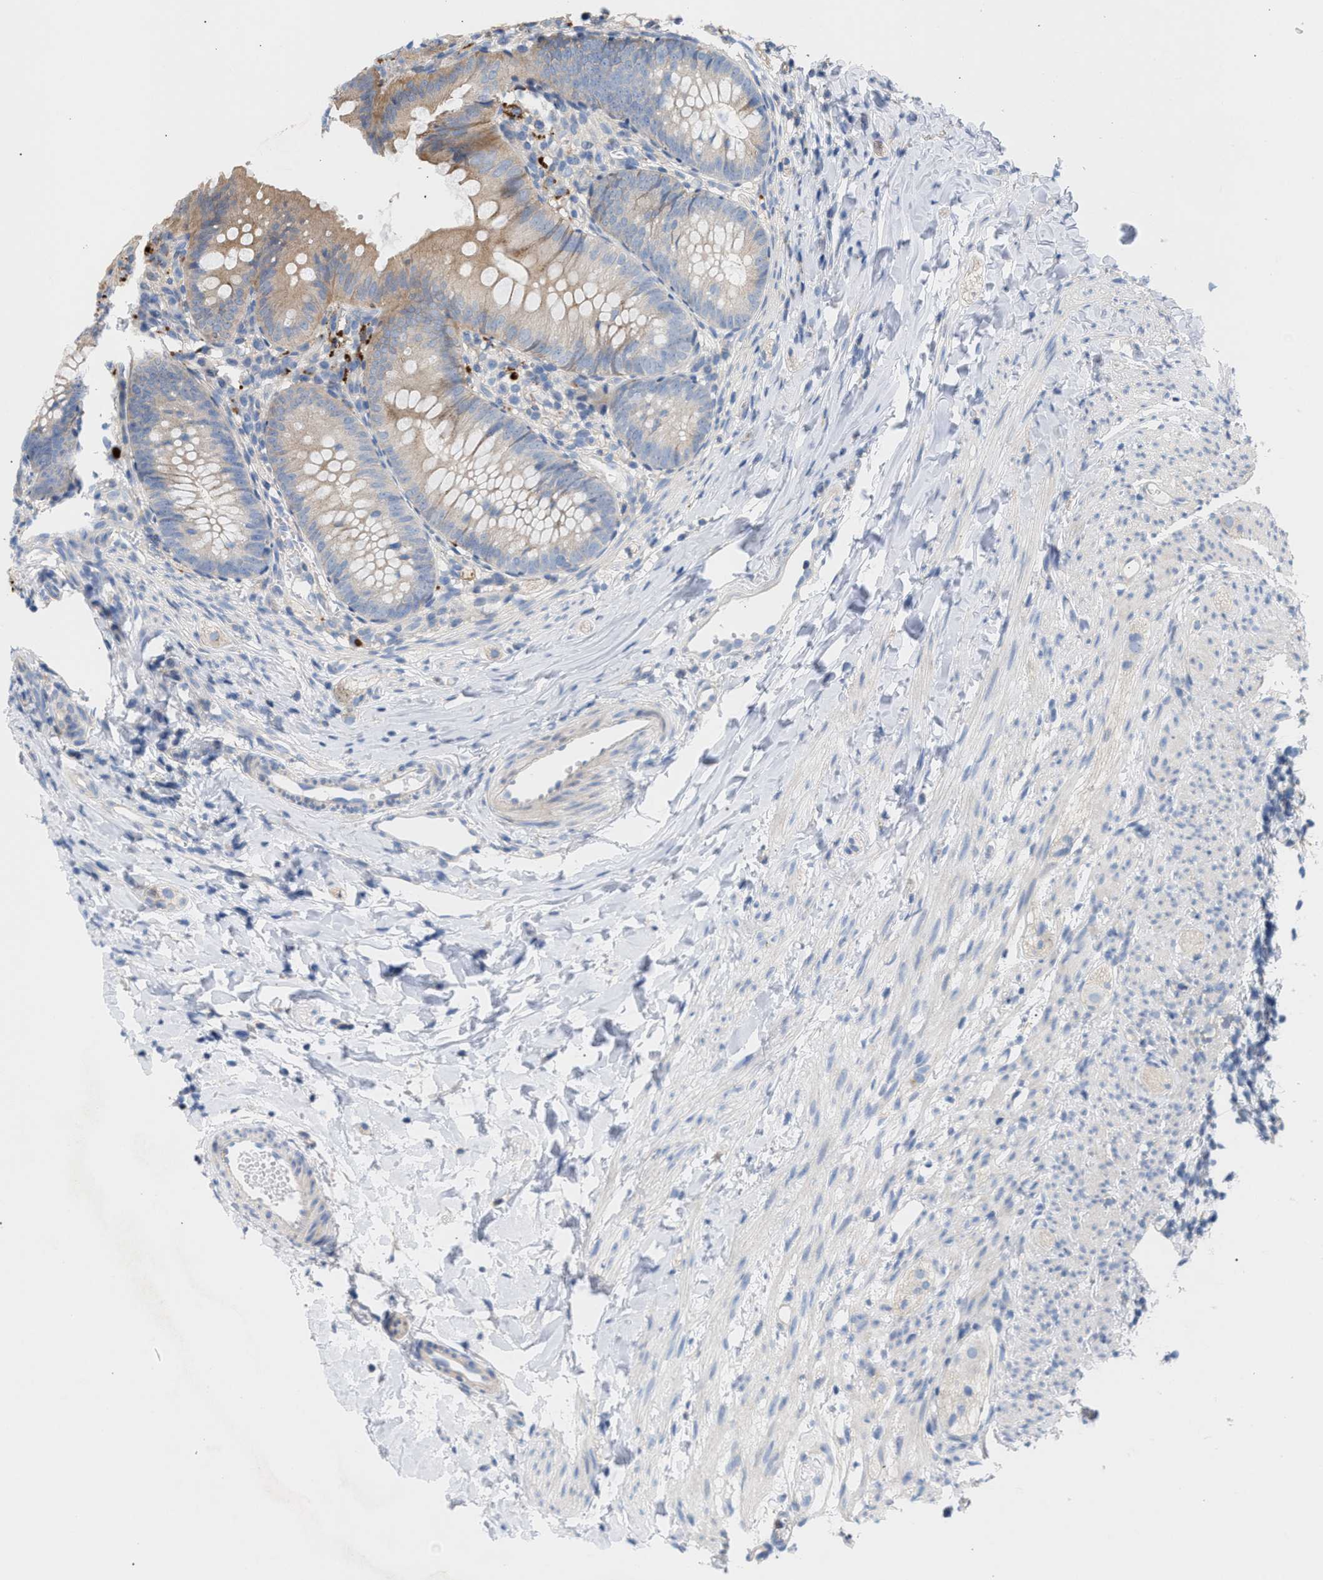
{"staining": {"intensity": "moderate", "quantity": "25%-75%", "location": "cytoplasmic/membranous"}, "tissue": "appendix", "cell_type": "Glandular cells", "image_type": "normal", "snomed": [{"axis": "morphology", "description": "Normal tissue, NOS"}, {"axis": "topography", "description": "Appendix"}], "caption": "This is a histology image of immunohistochemistry staining of unremarkable appendix, which shows moderate staining in the cytoplasmic/membranous of glandular cells.", "gene": "MBTD1", "patient": {"sex": "male", "age": 1}}